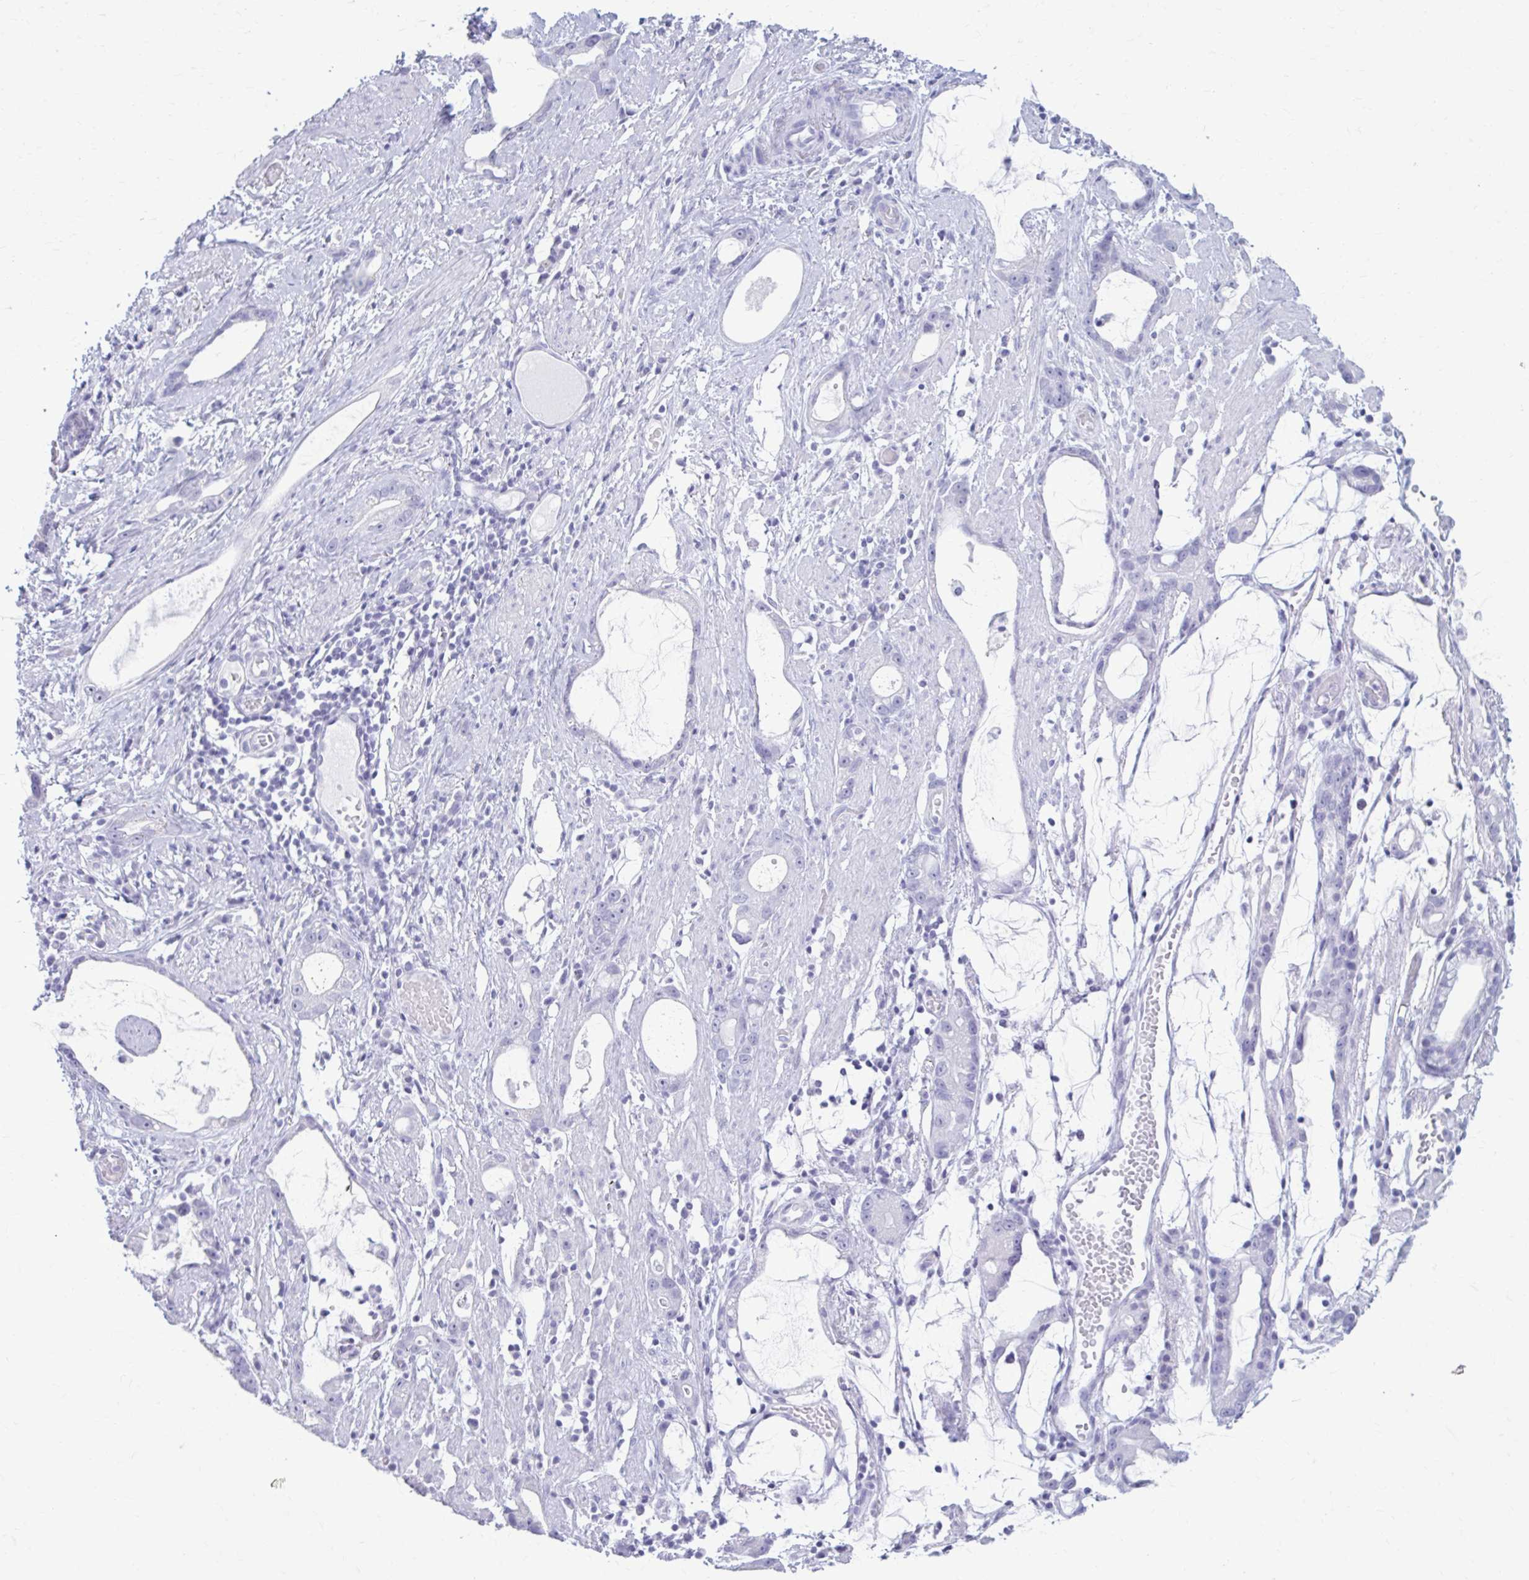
{"staining": {"intensity": "negative", "quantity": "none", "location": "none"}, "tissue": "stomach cancer", "cell_type": "Tumor cells", "image_type": "cancer", "snomed": [{"axis": "morphology", "description": "Adenocarcinoma, NOS"}, {"axis": "topography", "description": "Stomach"}], "caption": "Immunohistochemistry (IHC) of adenocarcinoma (stomach) demonstrates no expression in tumor cells.", "gene": "KRT5", "patient": {"sex": "male", "age": 55}}